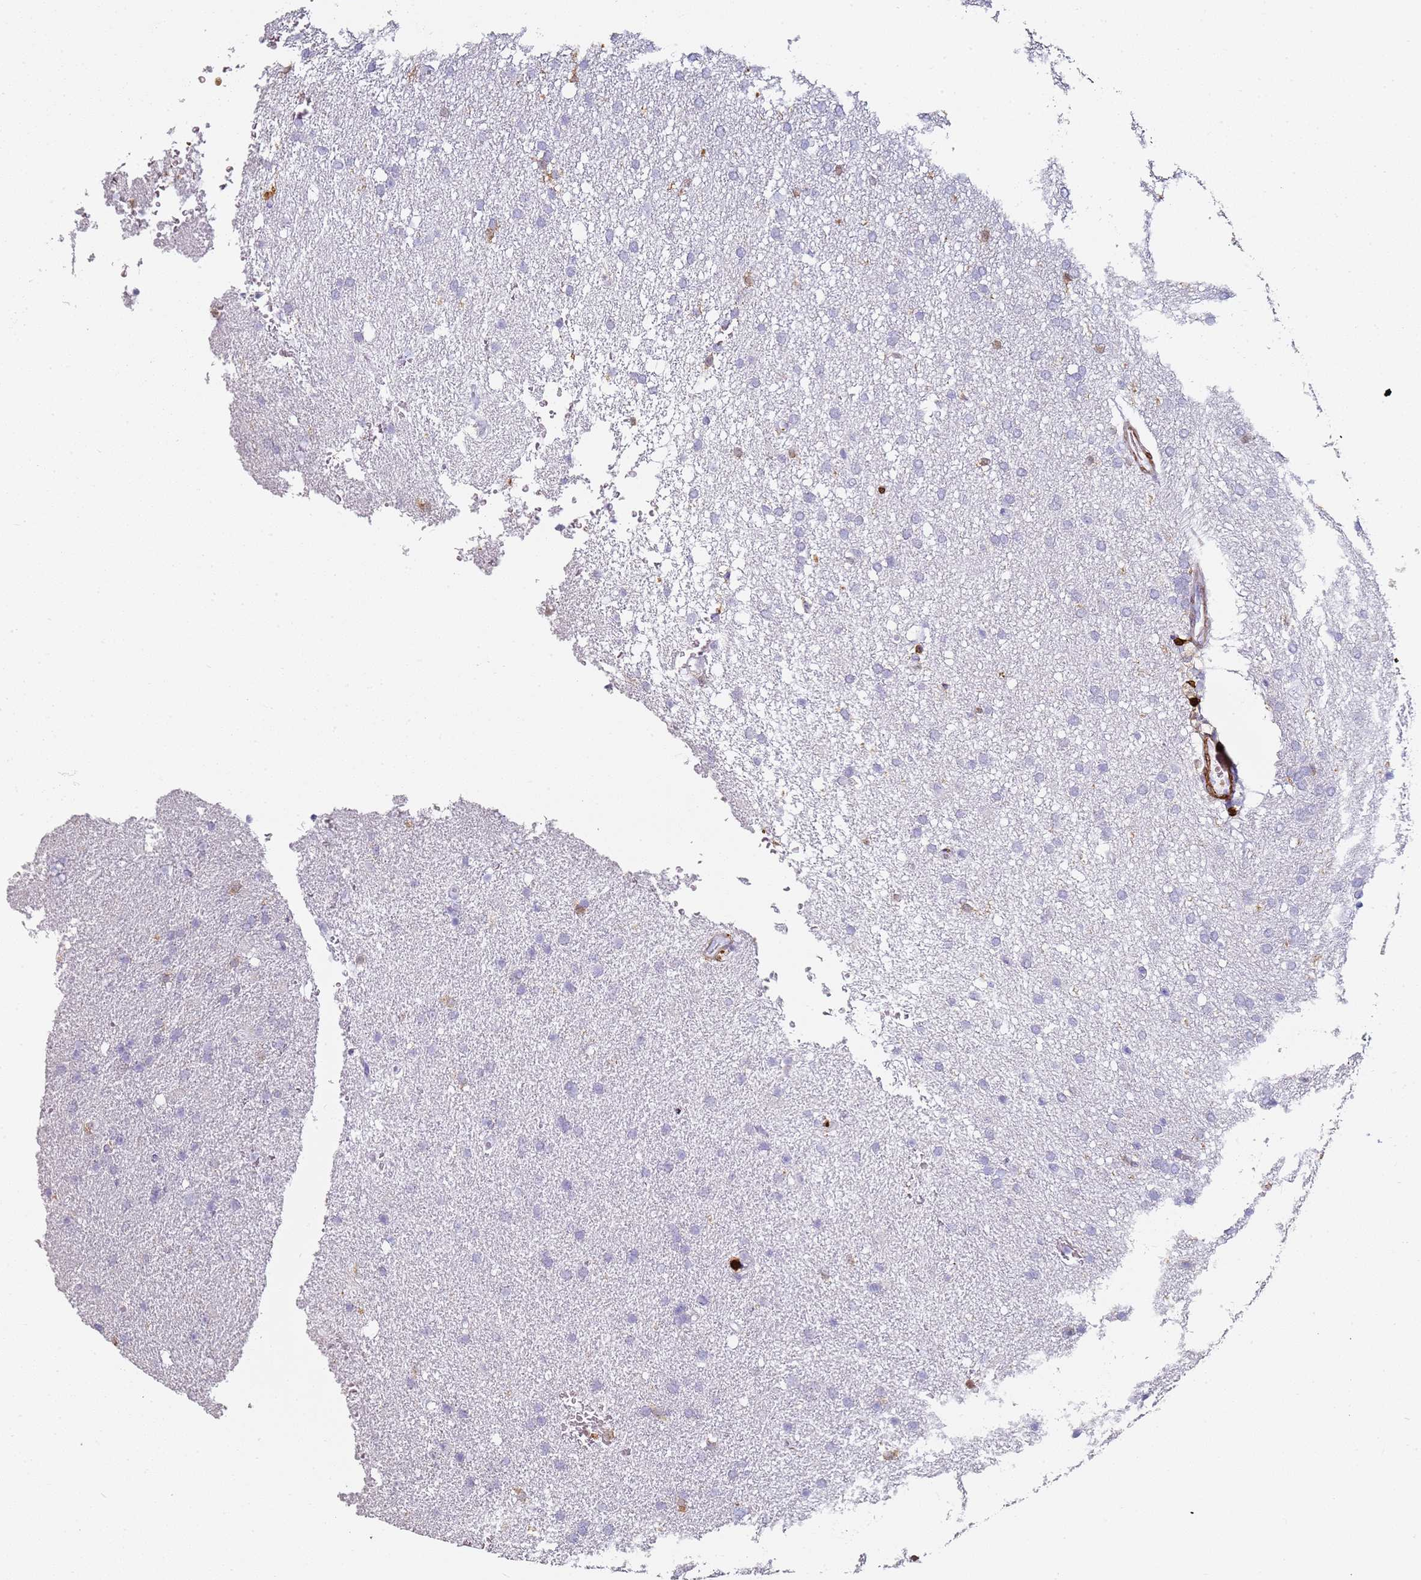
{"staining": {"intensity": "negative", "quantity": "none", "location": "none"}, "tissue": "glioma", "cell_type": "Tumor cells", "image_type": "cancer", "snomed": [{"axis": "morphology", "description": "Glioma, malignant, High grade"}, {"axis": "topography", "description": "Brain"}], "caption": "The histopathology image displays no significant staining in tumor cells of glioma.", "gene": "S100A4", "patient": {"sex": "male", "age": 72}}